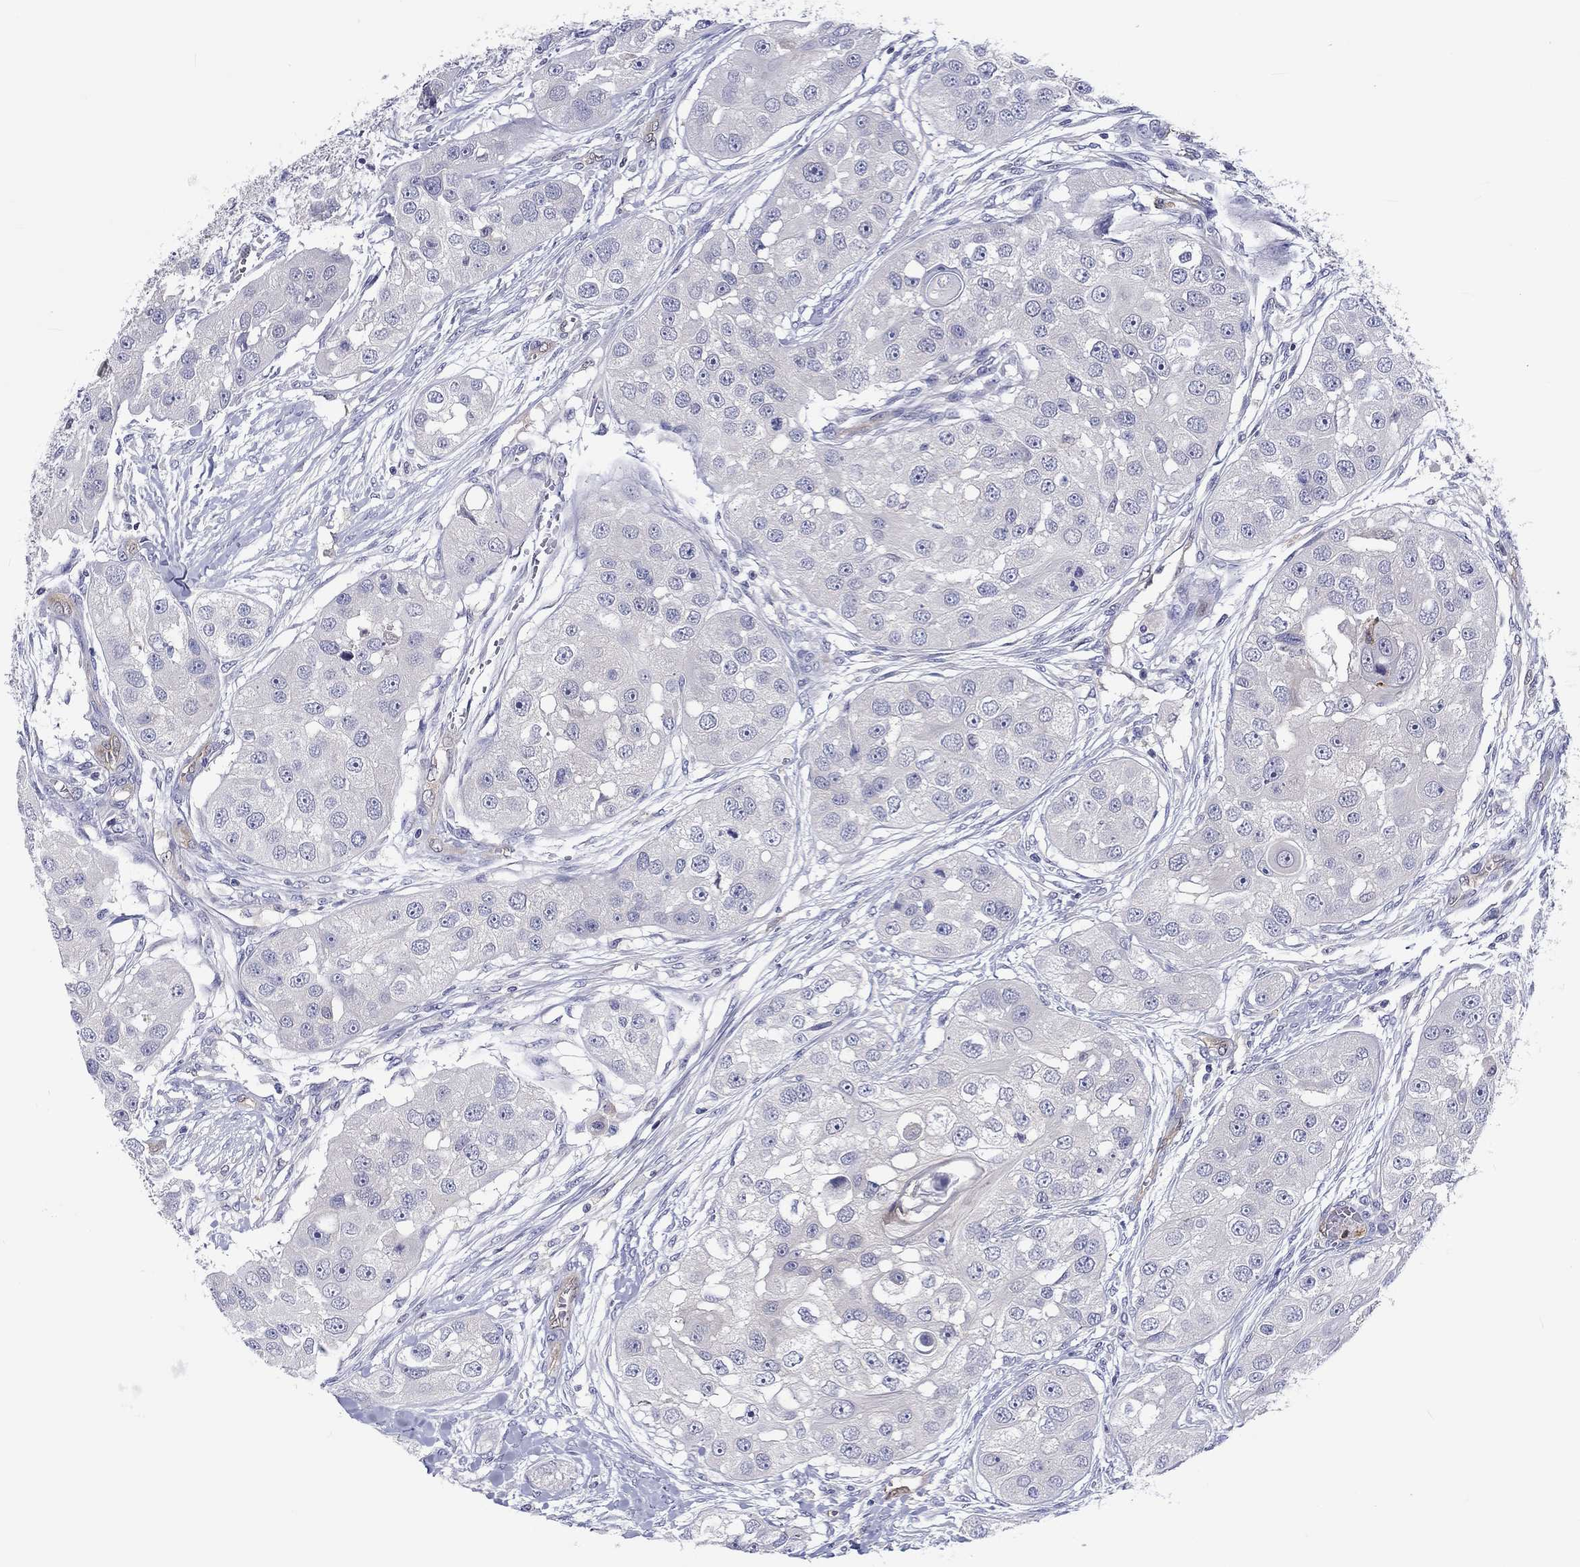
{"staining": {"intensity": "negative", "quantity": "none", "location": "none"}, "tissue": "head and neck cancer", "cell_type": "Tumor cells", "image_type": "cancer", "snomed": [{"axis": "morphology", "description": "Normal tissue, NOS"}, {"axis": "morphology", "description": "Squamous cell carcinoma, NOS"}, {"axis": "topography", "description": "Skeletal muscle"}, {"axis": "topography", "description": "Head-Neck"}], "caption": "Tumor cells are negative for protein expression in human head and neck squamous cell carcinoma.", "gene": "ABCG4", "patient": {"sex": "male", "age": 51}}